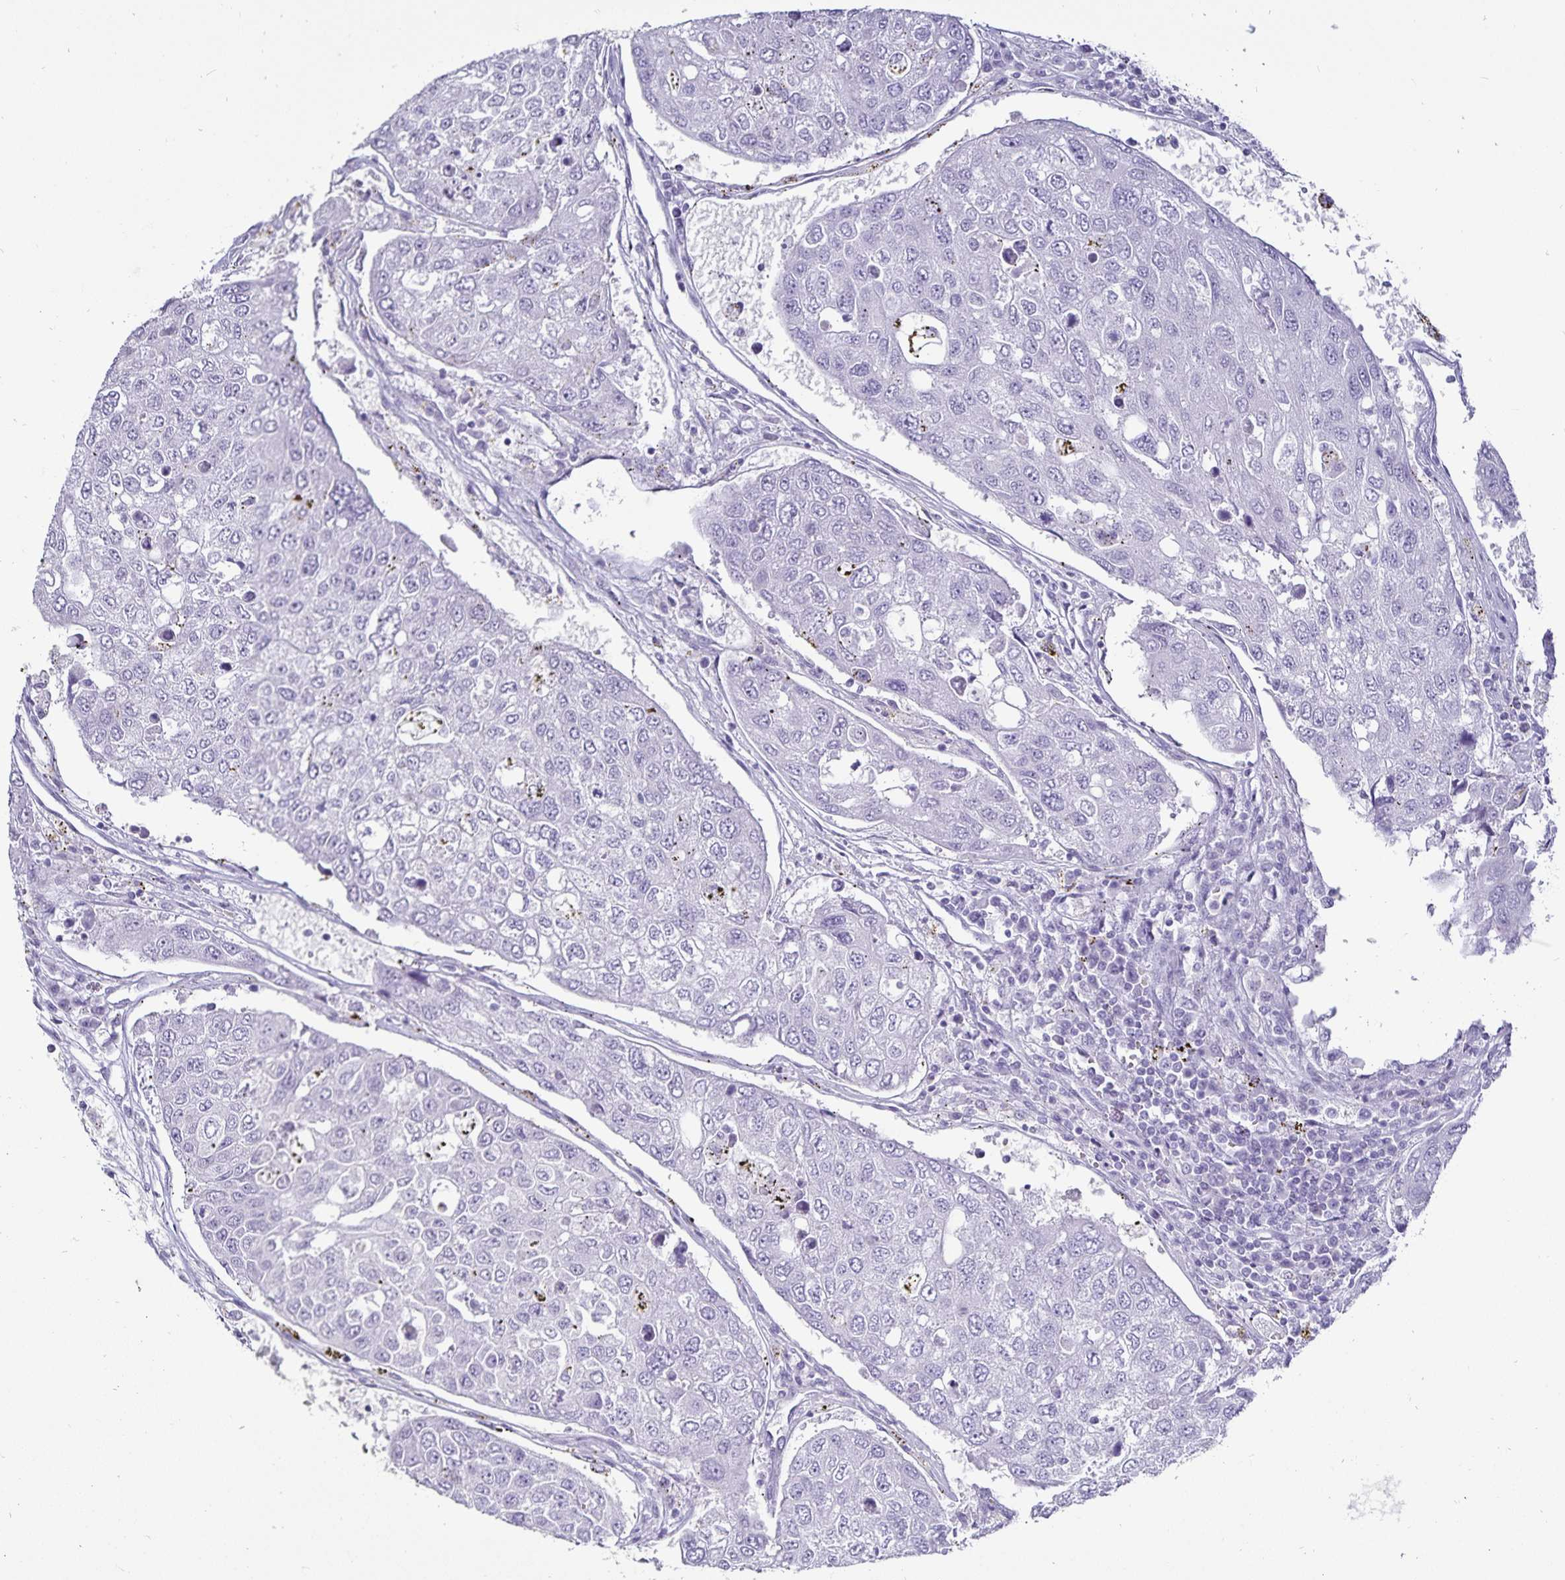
{"staining": {"intensity": "moderate", "quantity": "<25%", "location": "cytoplasmic/membranous"}, "tissue": "urothelial cancer", "cell_type": "Tumor cells", "image_type": "cancer", "snomed": [{"axis": "morphology", "description": "Urothelial carcinoma, High grade"}, {"axis": "topography", "description": "Lymph node"}, {"axis": "topography", "description": "Urinary bladder"}], "caption": "DAB (3,3'-diaminobenzidine) immunohistochemical staining of human urothelial carcinoma (high-grade) demonstrates moderate cytoplasmic/membranous protein staining in approximately <25% of tumor cells.", "gene": "DEFA6", "patient": {"sex": "male", "age": 51}}